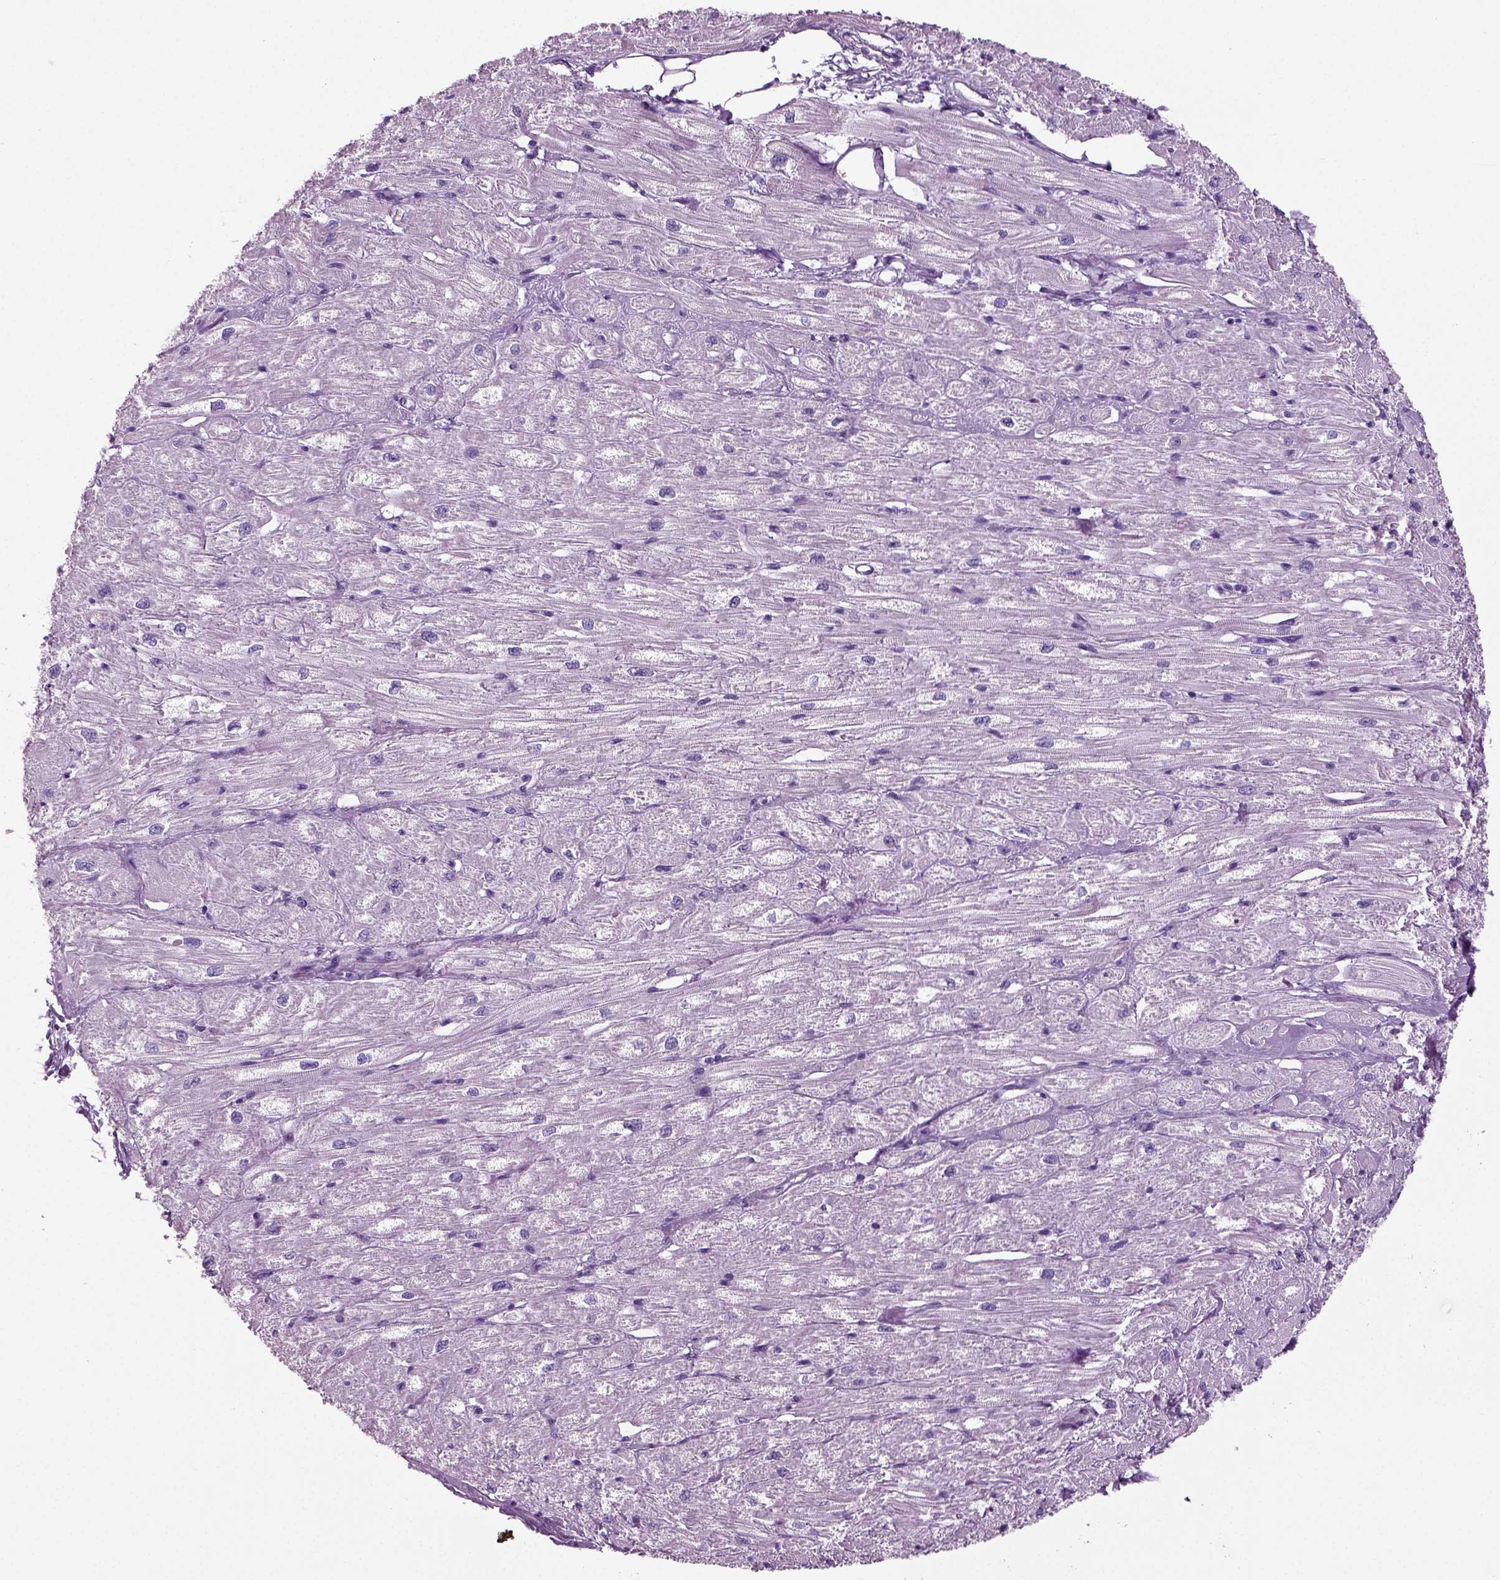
{"staining": {"intensity": "negative", "quantity": "none", "location": "none"}, "tissue": "heart muscle", "cell_type": "Cardiomyocytes", "image_type": "normal", "snomed": [{"axis": "morphology", "description": "Normal tissue, NOS"}, {"axis": "topography", "description": "Heart"}], "caption": "This image is of benign heart muscle stained with immunohistochemistry to label a protein in brown with the nuclei are counter-stained blue. There is no positivity in cardiomyocytes.", "gene": "CD109", "patient": {"sex": "male", "age": 57}}